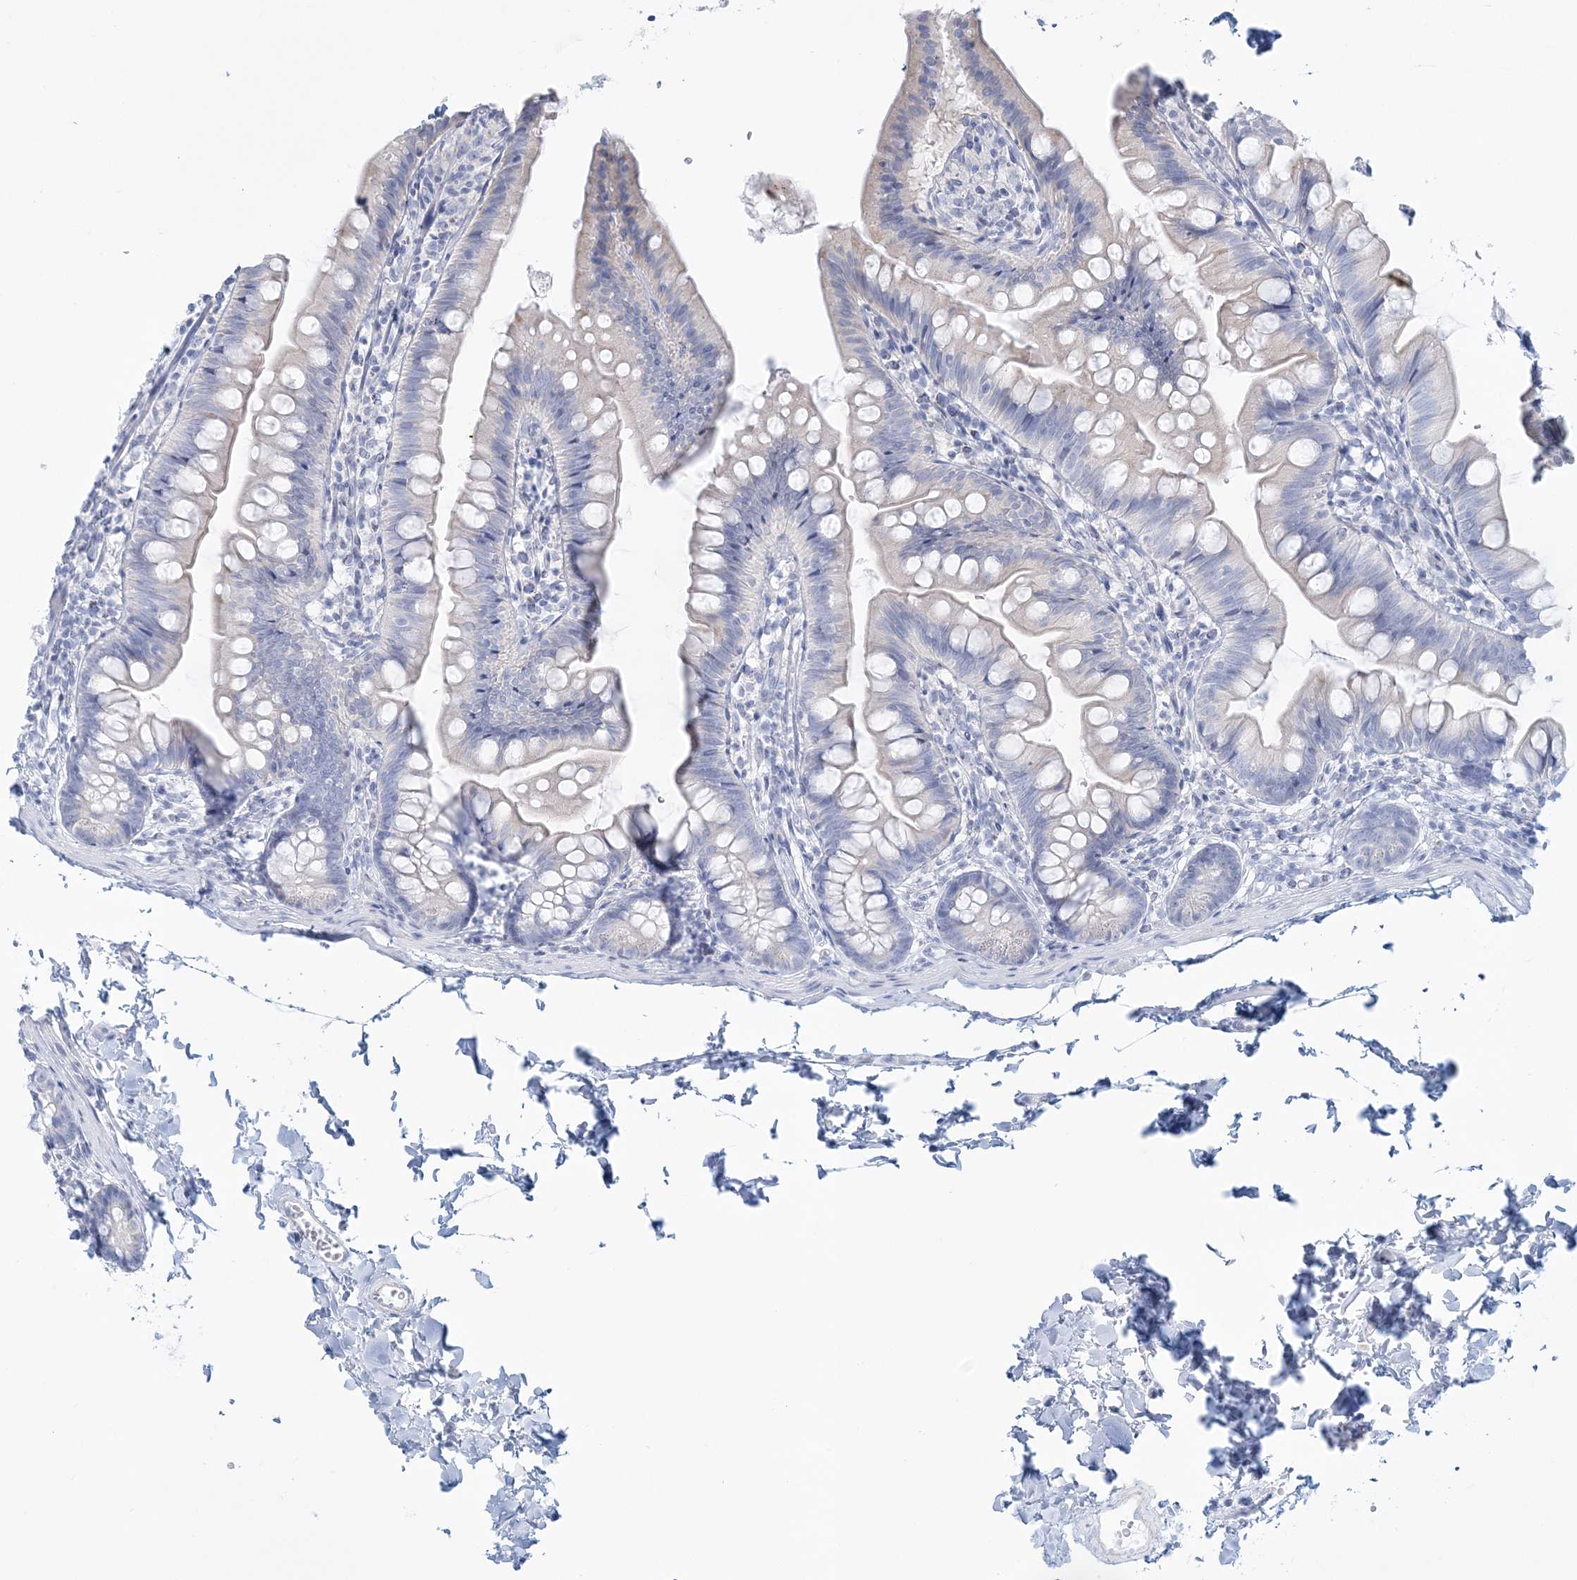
{"staining": {"intensity": "negative", "quantity": "none", "location": "none"}, "tissue": "small intestine", "cell_type": "Glandular cells", "image_type": "normal", "snomed": [{"axis": "morphology", "description": "Normal tissue, NOS"}, {"axis": "topography", "description": "Small intestine"}], "caption": "Glandular cells are negative for brown protein staining in normal small intestine. (DAB (3,3'-diaminobenzidine) IHC, high magnification).", "gene": "ADGB", "patient": {"sex": "male", "age": 7}}